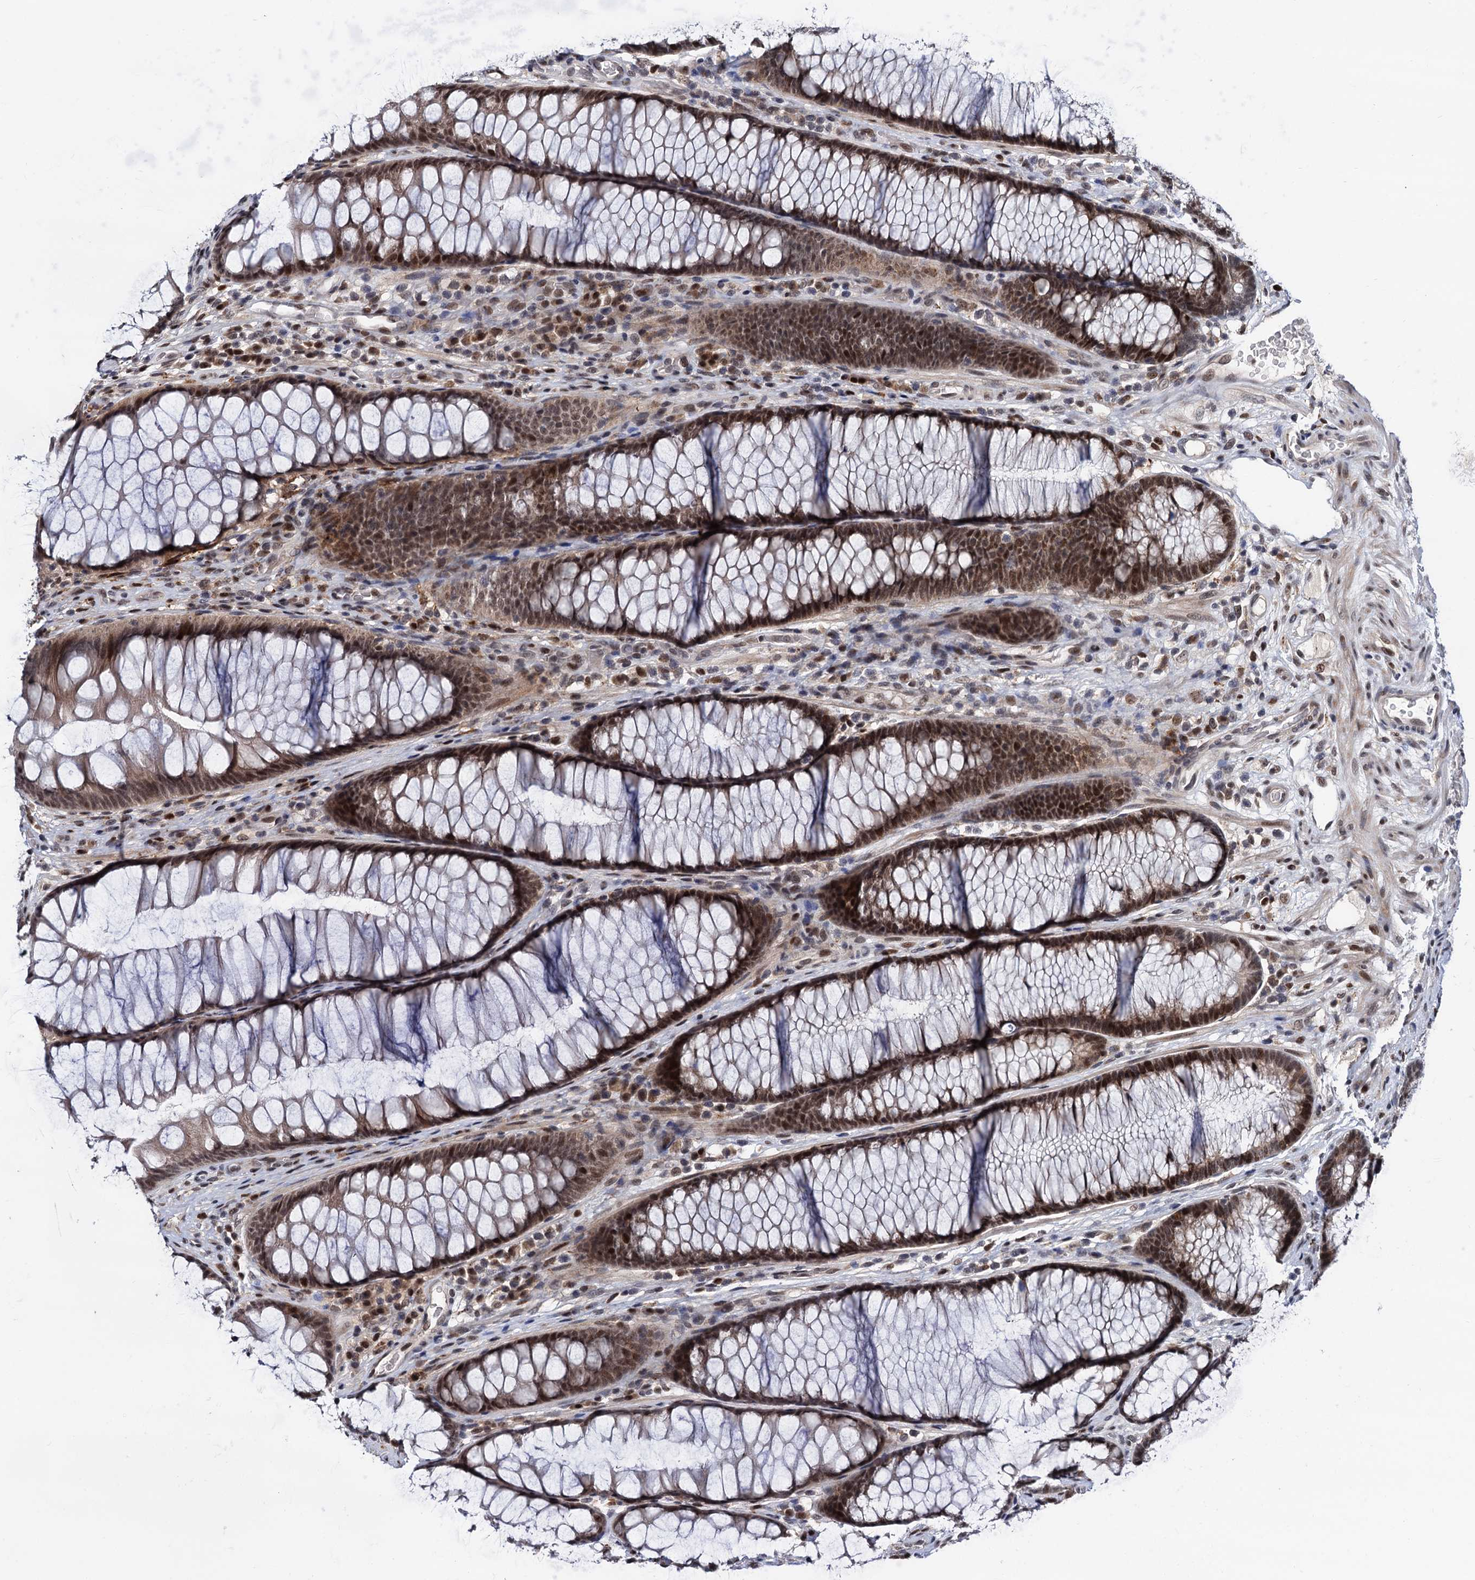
{"staining": {"intensity": "weak", "quantity": "25%-75%", "location": "cytoplasmic/membranous"}, "tissue": "colon", "cell_type": "Endothelial cells", "image_type": "normal", "snomed": [{"axis": "morphology", "description": "Normal tissue, NOS"}, {"axis": "topography", "description": "Colon"}], "caption": "Protein staining demonstrates weak cytoplasmic/membranous expression in approximately 25%-75% of endothelial cells in benign colon.", "gene": "RNASEH2B", "patient": {"sex": "female", "age": 82}}